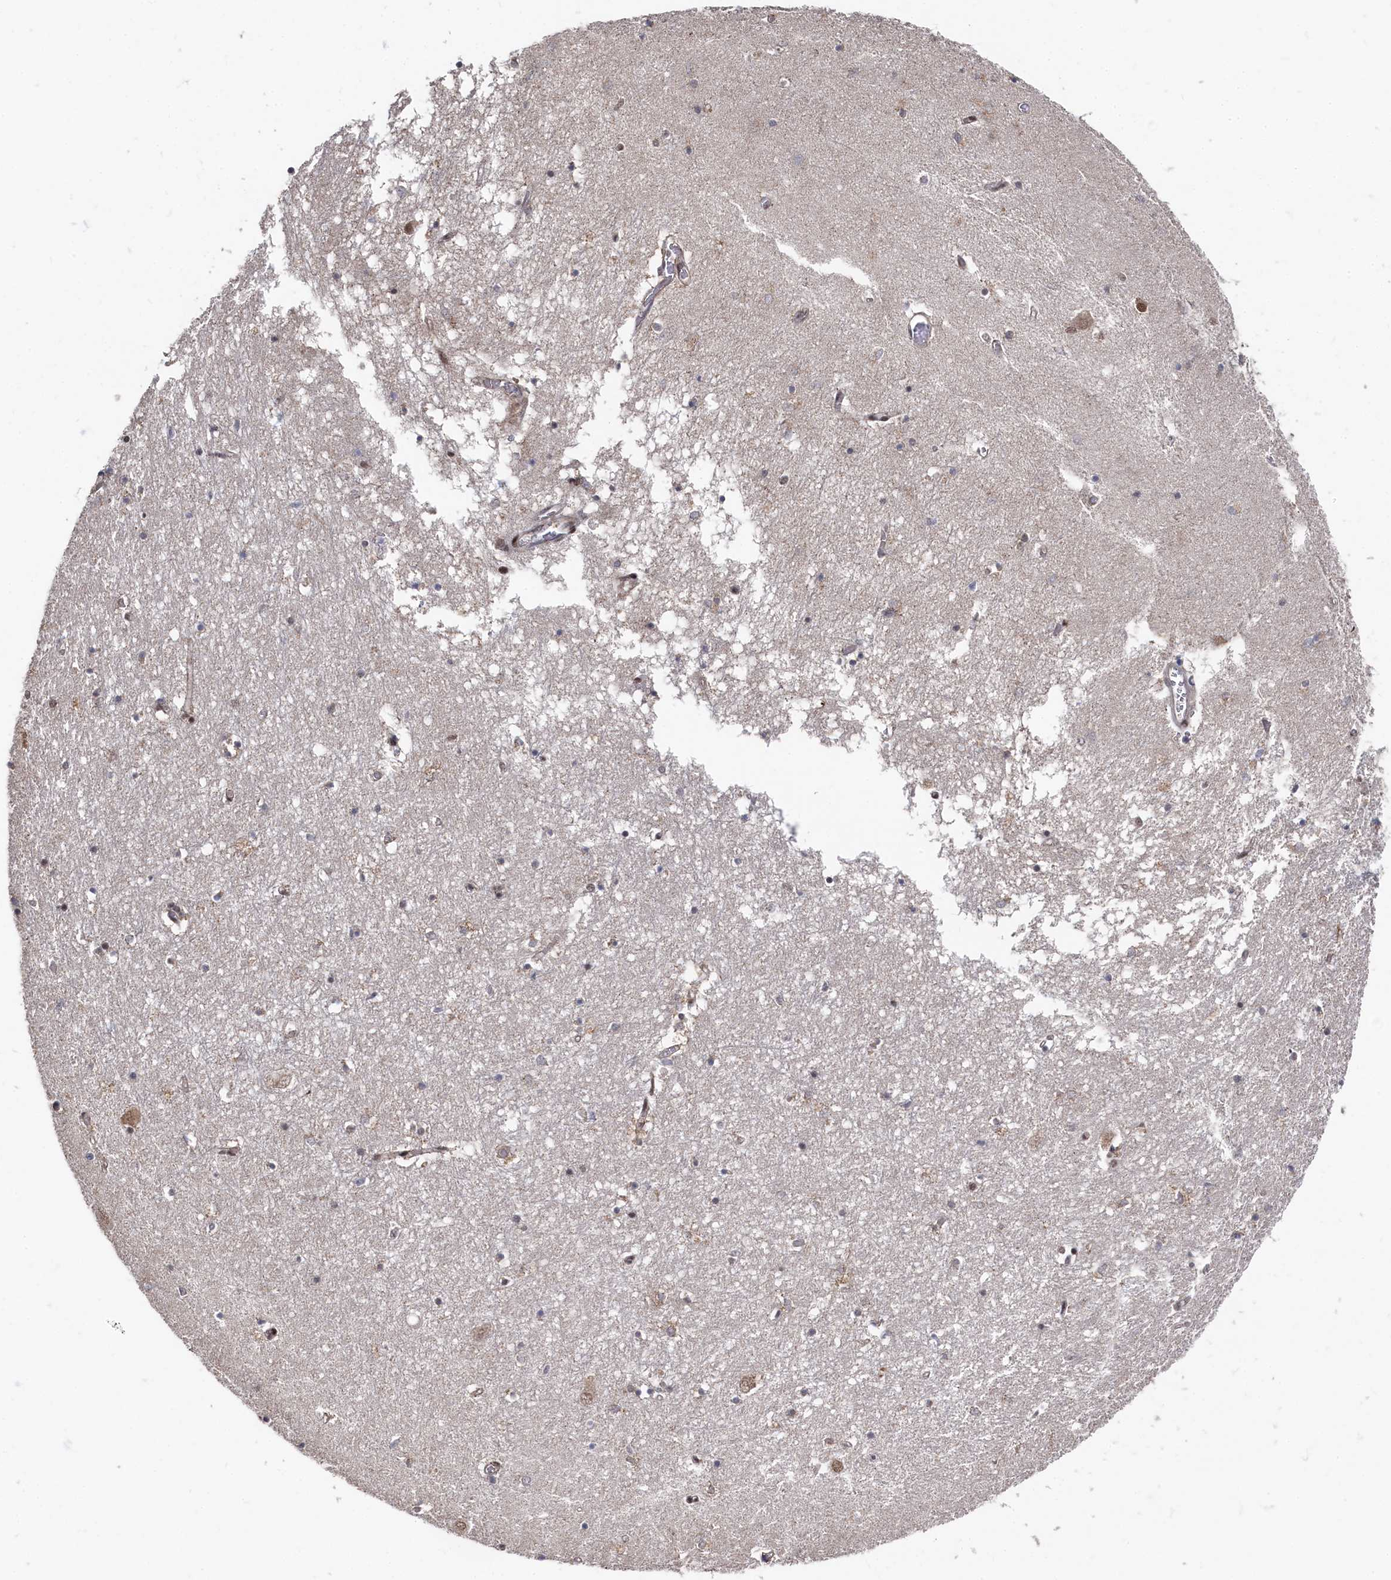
{"staining": {"intensity": "moderate", "quantity": "<25%", "location": "cytoplasmic/membranous"}, "tissue": "hippocampus", "cell_type": "Glial cells", "image_type": "normal", "snomed": [{"axis": "morphology", "description": "Normal tissue, NOS"}, {"axis": "topography", "description": "Hippocampus"}], "caption": "This micrograph reveals benign hippocampus stained with IHC to label a protein in brown. The cytoplasmic/membranous of glial cells show moderate positivity for the protein. Nuclei are counter-stained blue.", "gene": "BUB3", "patient": {"sex": "male", "age": 70}}